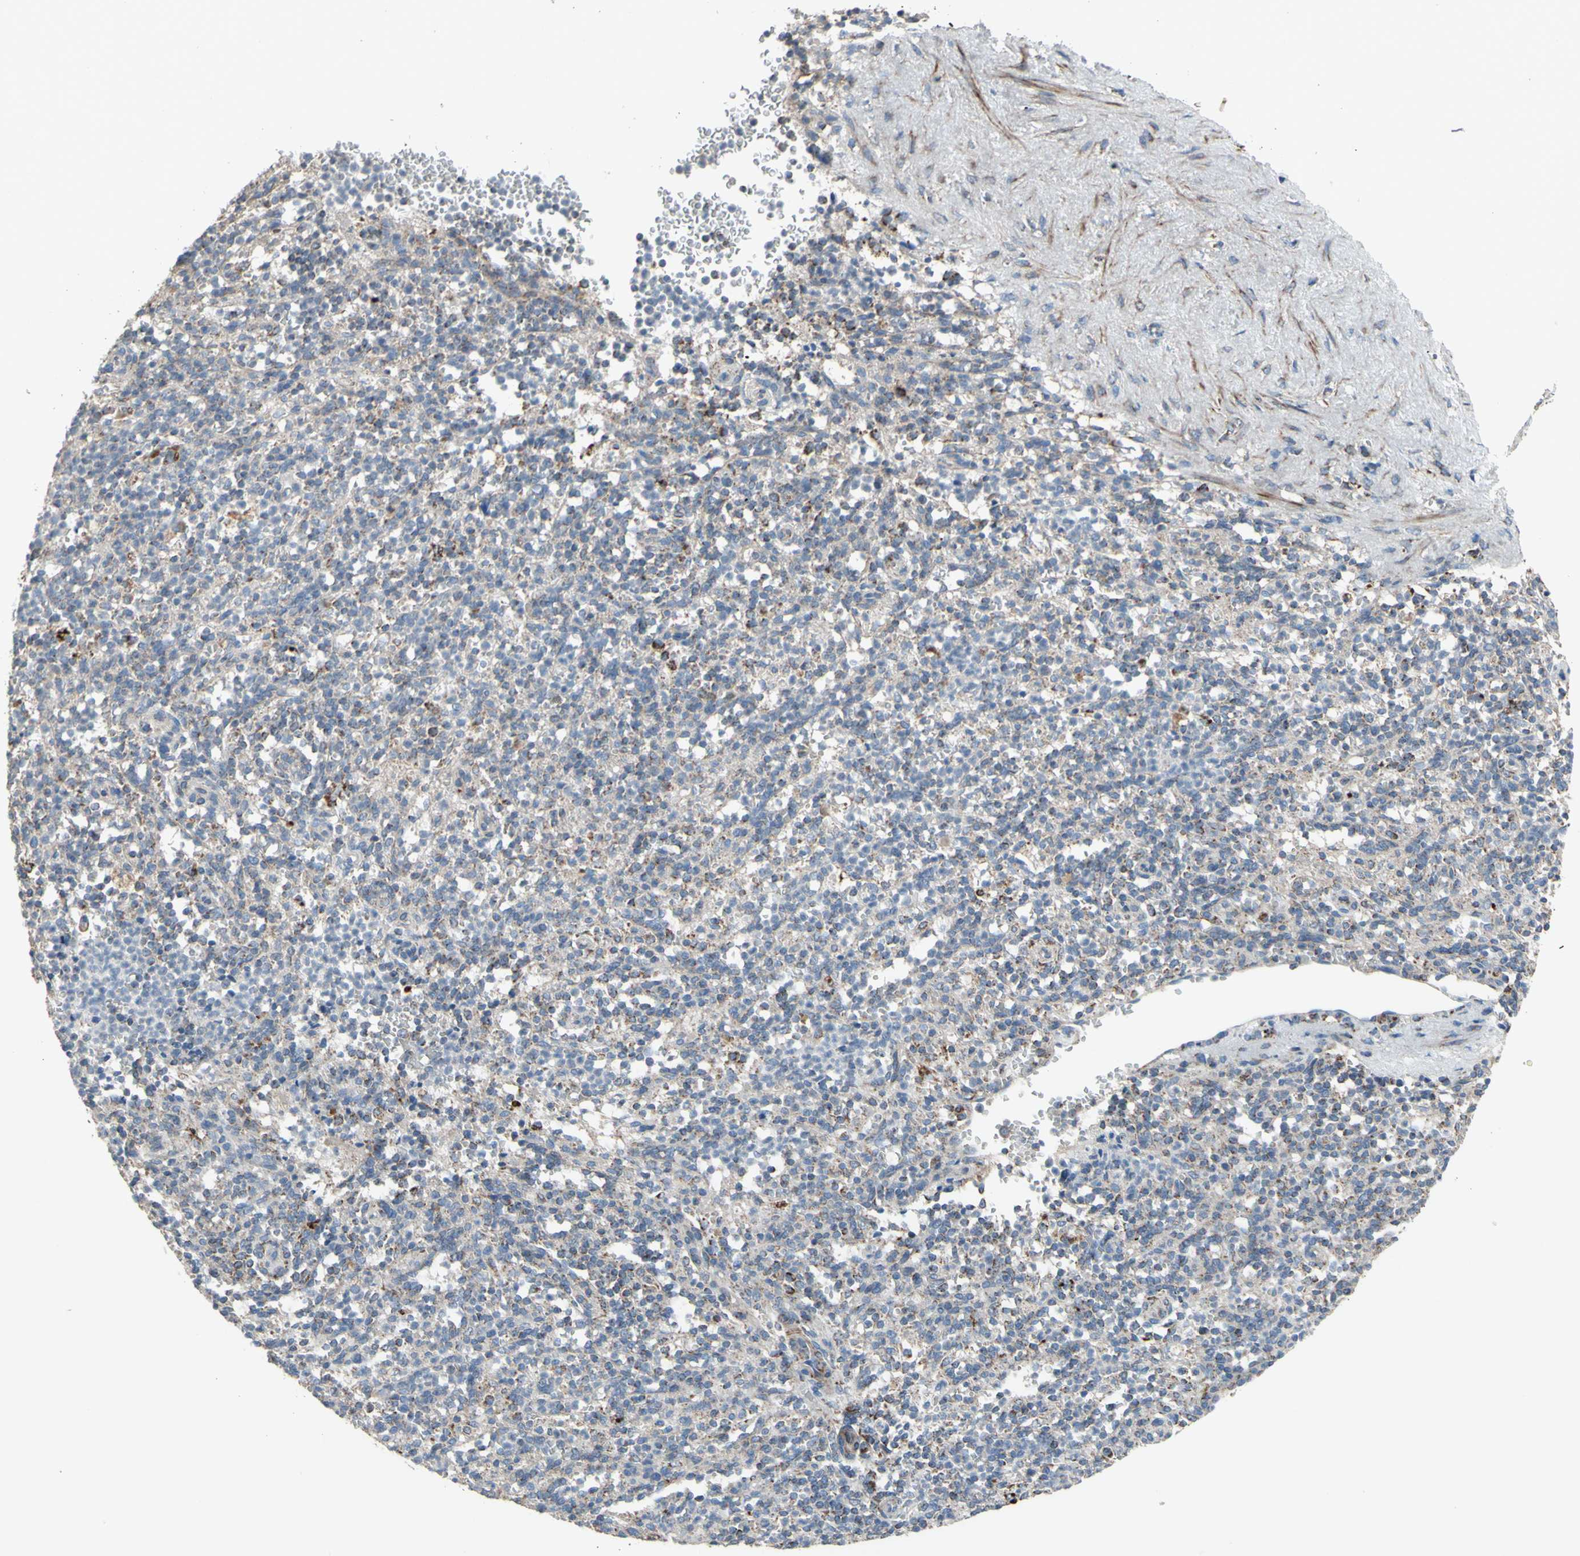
{"staining": {"intensity": "weak", "quantity": "25%-75%", "location": "cytoplasmic/membranous"}, "tissue": "spleen", "cell_type": "Cells in red pulp", "image_type": "normal", "snomed": [{"axis": "morphology", "description": "Normal tissue, NOS"}, {"axis": "topography", "description": "Spleen"}], "caption": "A histopathology image of human spleen stained for a protein reveals weak cytoplasmic/membranous brown staining in cells in red pulp.", "gene": "FAM171B", "patient": {"sex": "female", "age": 74}}